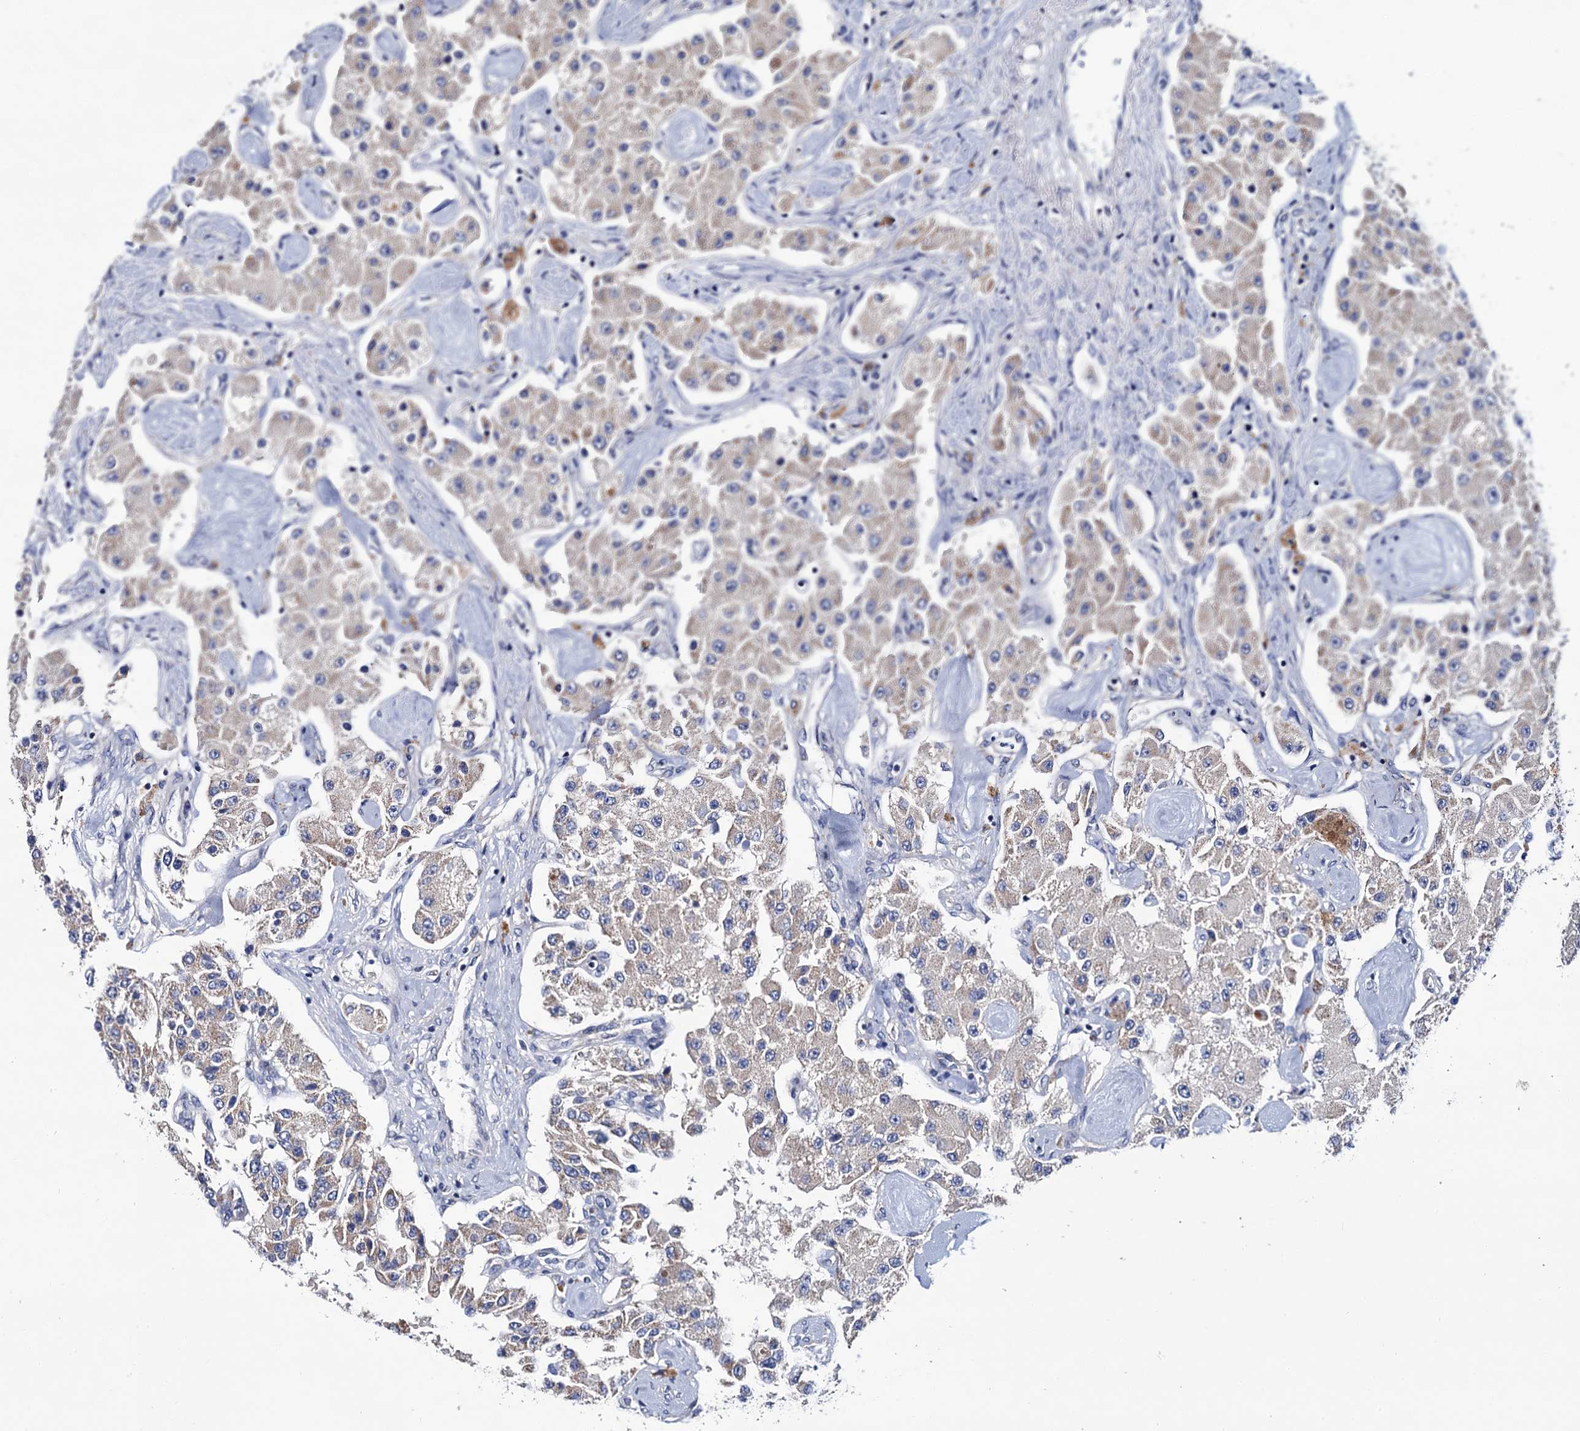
{"staining": {"intensity": "weak", "quantity": "<25%", "location": "cytoplasmic/membranous"}, "tissue": "carcinoid", "cell_type": "Tumor cells", "image_type": "cancer", "snomed": [{"axis": "morphology", "description": "Carcinoid, malignant, NOS"}, {"axis": "topography", "description": "Pancreas"}], "caption": "An IHC histopathology image of carcinoid is shown. There is no staining in tumor cells of carcinoid.", "gene": "CEP295", "patient": {"sex": "male", "age": 41}}